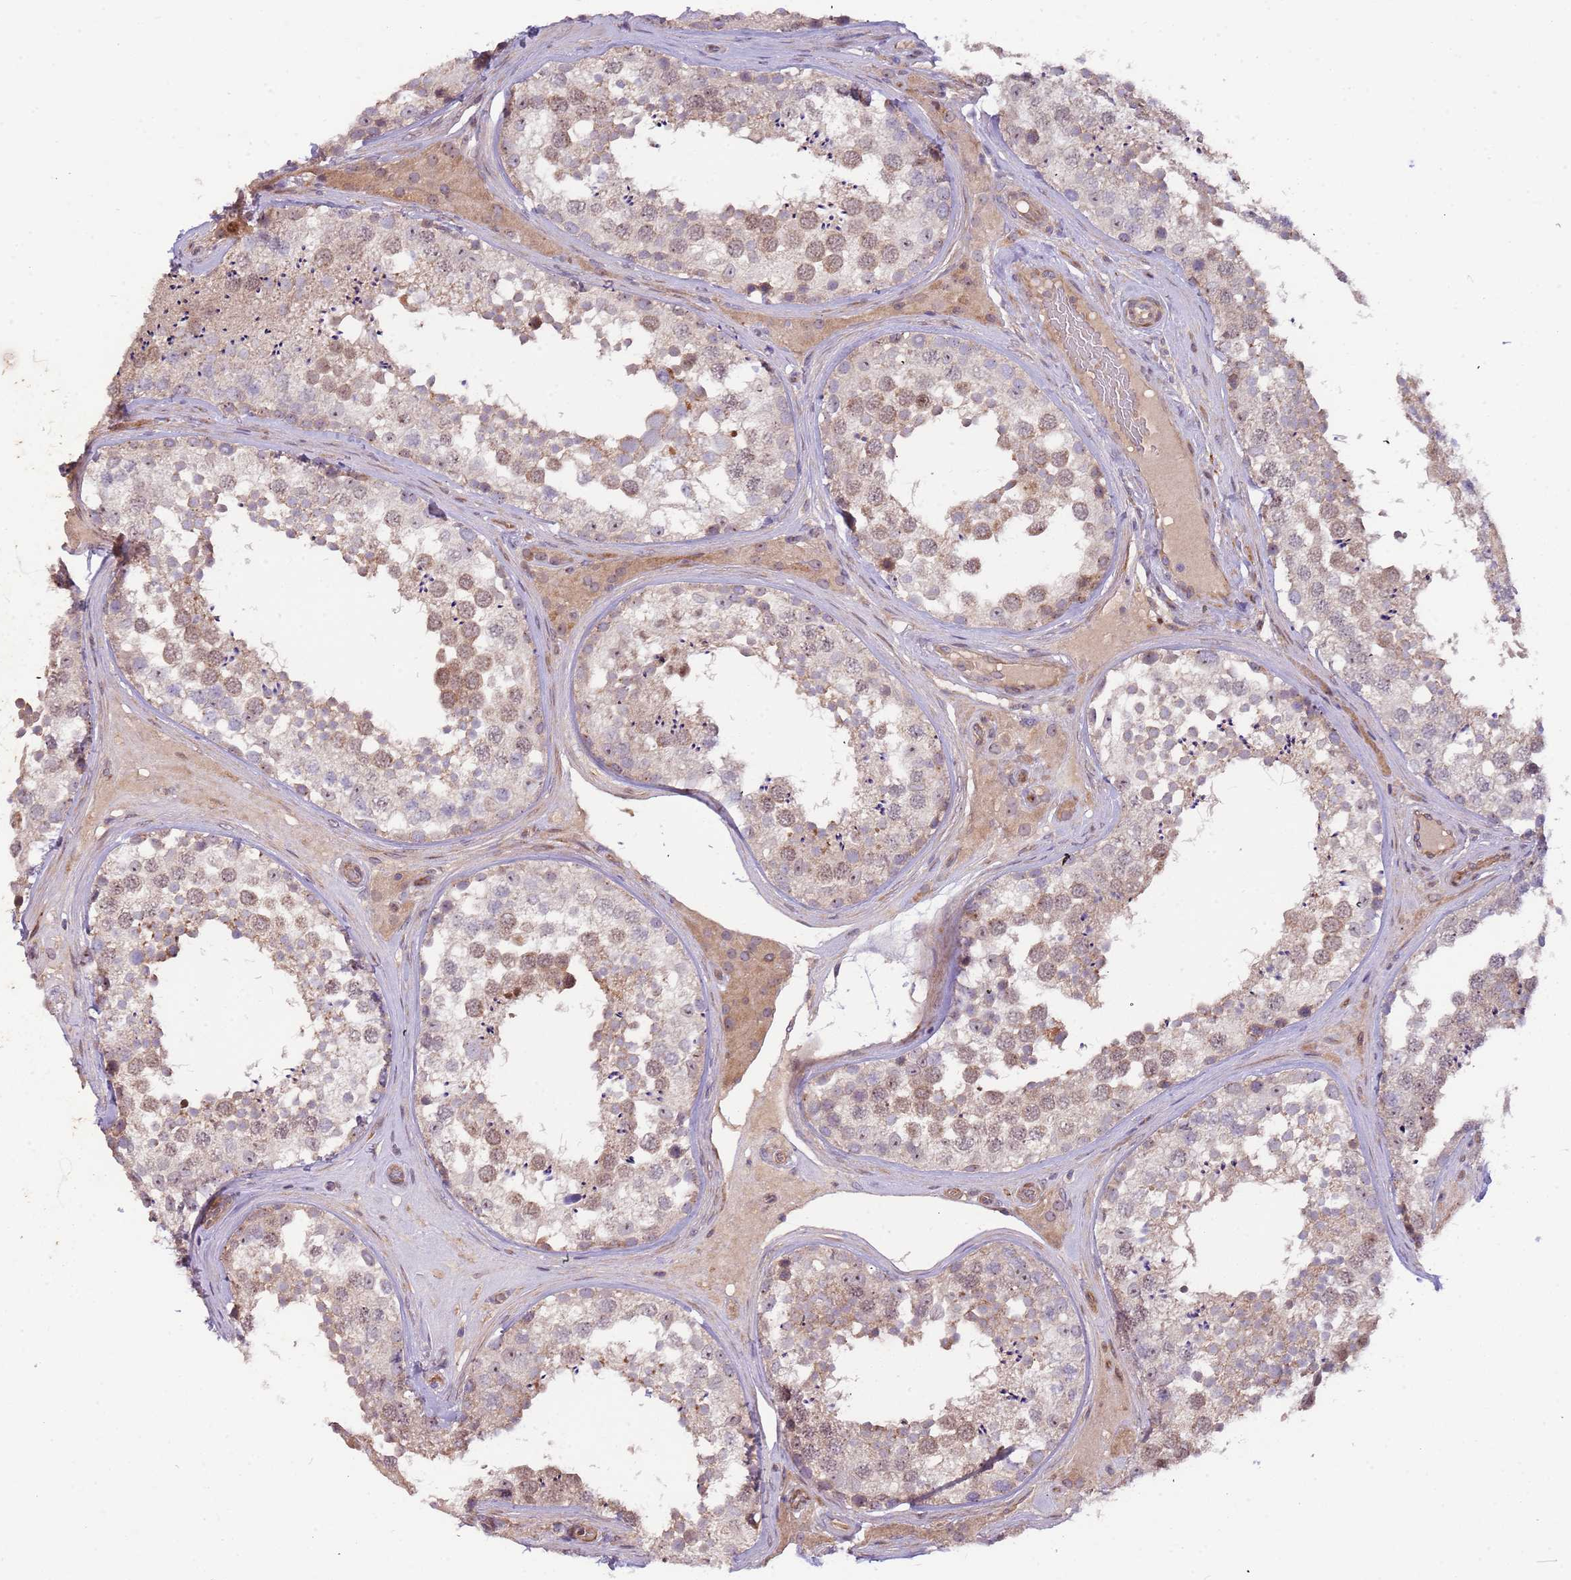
{"staining": {"intensity": "weak", "quantity": "25%-75%", "location": "cytoplasmic/membranous,nuclear"}, "tissue": "testis", "cell_type": "Cells in seminiferous ducts", "image_type": "normal", "snomed": [{"axis": "morphology", "description": "Normal tissue, NOS"}, {"axis": "topography", "description": "Testis"}], "caption": "An image showing weak cytoplasmic/membranous,nuclear staining in approximately 25%-75% of cells in seminiferous ducts in benign testis, as visualized by brown immunohistochemical staining.", "gene": "TRAPPC6B", "patient": {"sex": "male", "age": 46}}